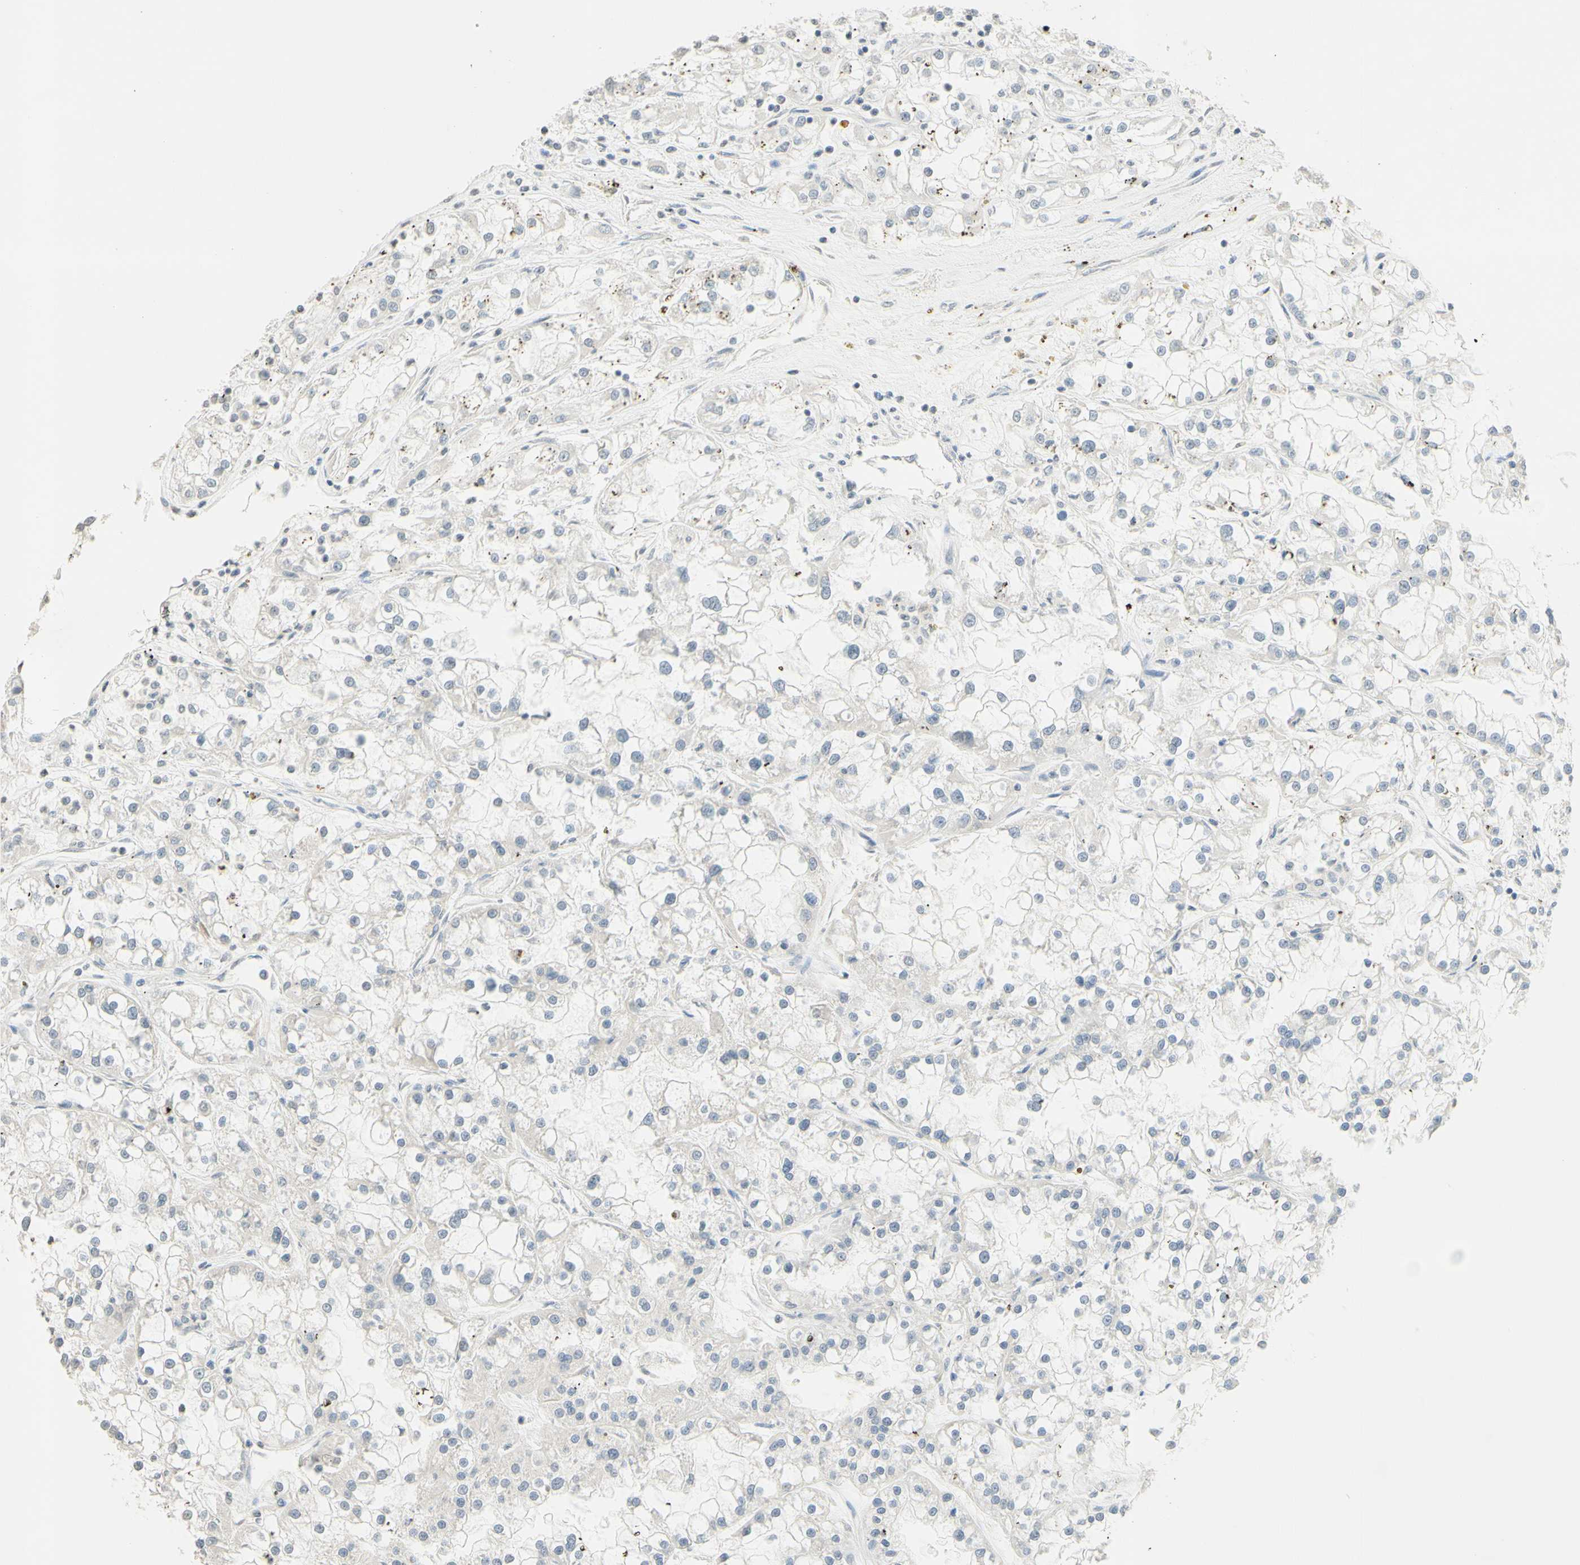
{"staining": {"intensity": "negative", "quantity": "none", "location": "none"}, "tissue": "renal cancer", "cell_type": "Tumor cells", "image_type": "cancer", "snomed": [{"axis": "morphology", "description": "Adenocarcinoma, NOS"}, {"axis": "topography", "description": "Kidney"}], "caption": "Immunohistochemical staining of human adenocarcinoma (renal) exhibits no significant staining in tumor cells.", "gene": "MAG", "patient": {"sex": "female", "age": 52}}